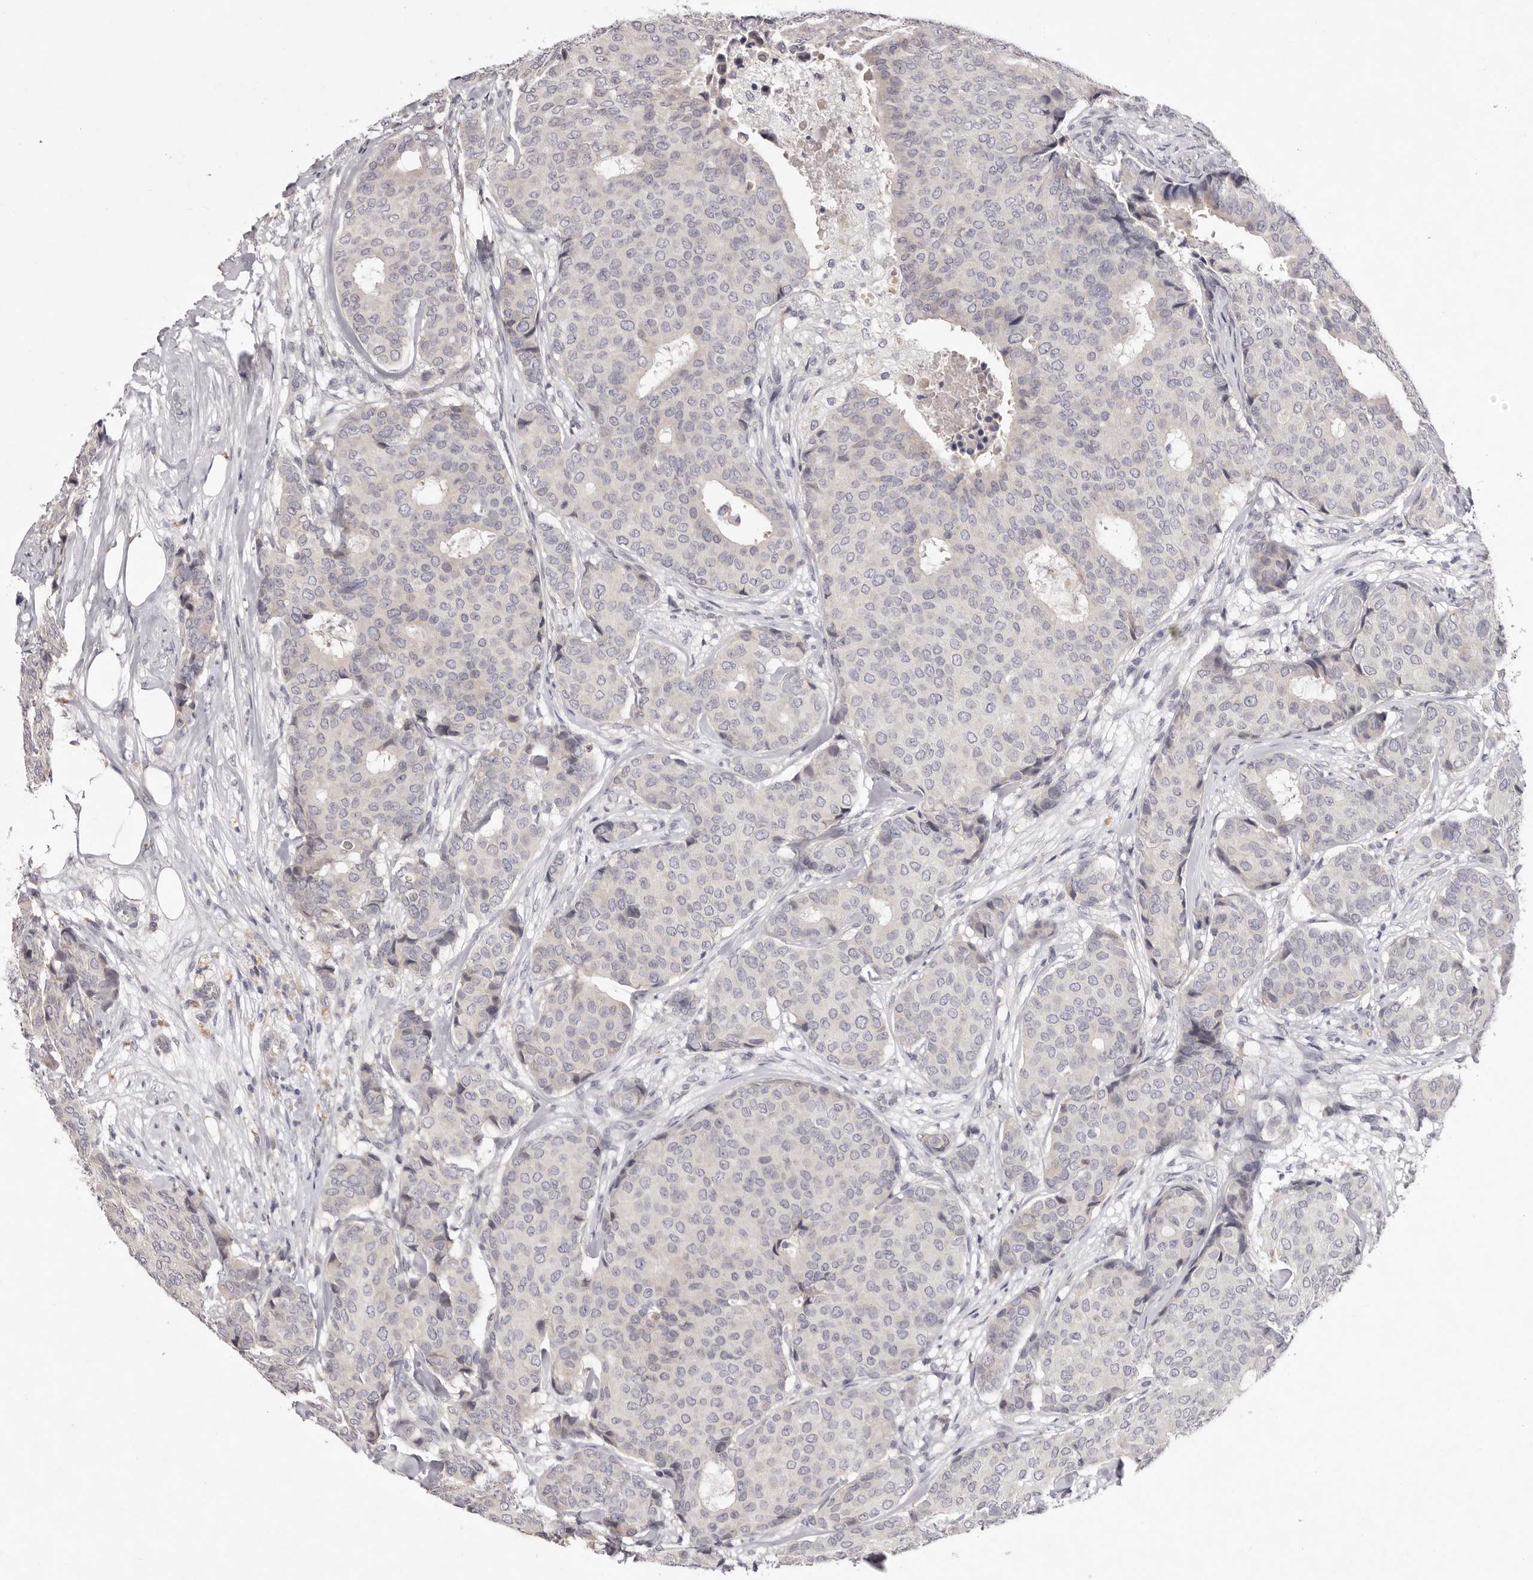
{"staining": {"intensity": "negative", "quantity": "none", "location": "none"}, "tissue": "breast cancer", "cell_type": "Tumor cells", "image_type": "cancer", "snomed": [{"axis": "morphology", "description": "Duct carcinoma"}, {"axis": "topography", "description": "Breast"}], "caption": "Tumor cells are negative for protein expression in human intraductal carcinoma (breast). The staining is performed using DAB (3,3'-diaminobenzidine) brown chromogen with nuclei counter-stained in using hematoxylin.", "gene": "GARNL3", "patient": {"sex": "female", "age": 75}}